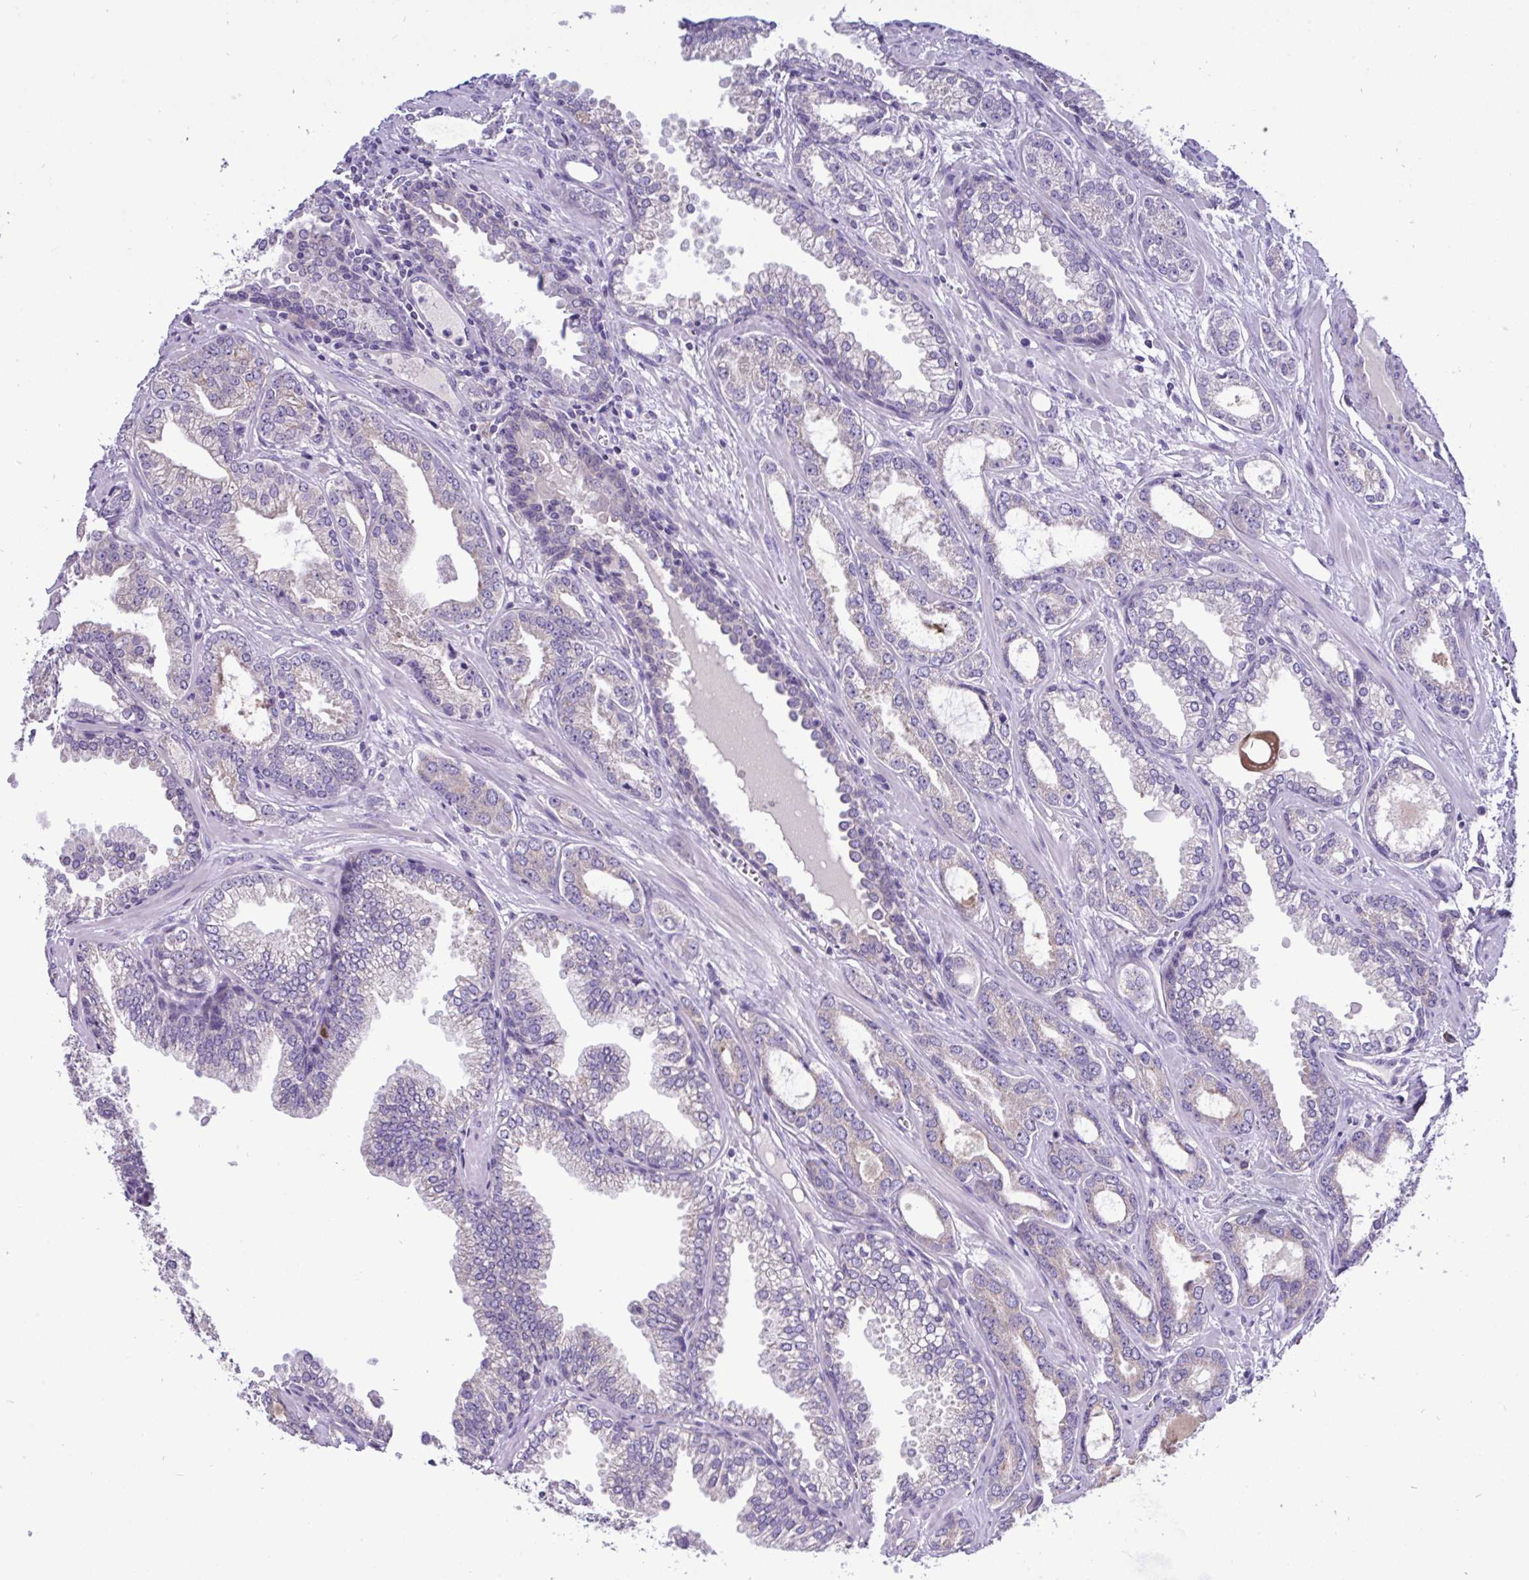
{"staining": {"intensity": "weak", "quantity": ">75%", "location": "cytoplasmic/membranous"}, "tissue": "prostate cancer", "cell_type": "Tumor cells", "image_type": "cancer", "snomed": [{"axis": "morphology", "description": "Adenocarcinoma, Medium grade"}, {"axis": "topography", "description": "Prostate"}], "caption": "Protein expression analysis of adenocarcinoma (medium-grade) (prostate) reveals weak cytoplasmic/membranous positivity in approximately >75% of tumor cells.", "gene": "ST8SIA2", "patient": {"sex": "male", "age": 57}}